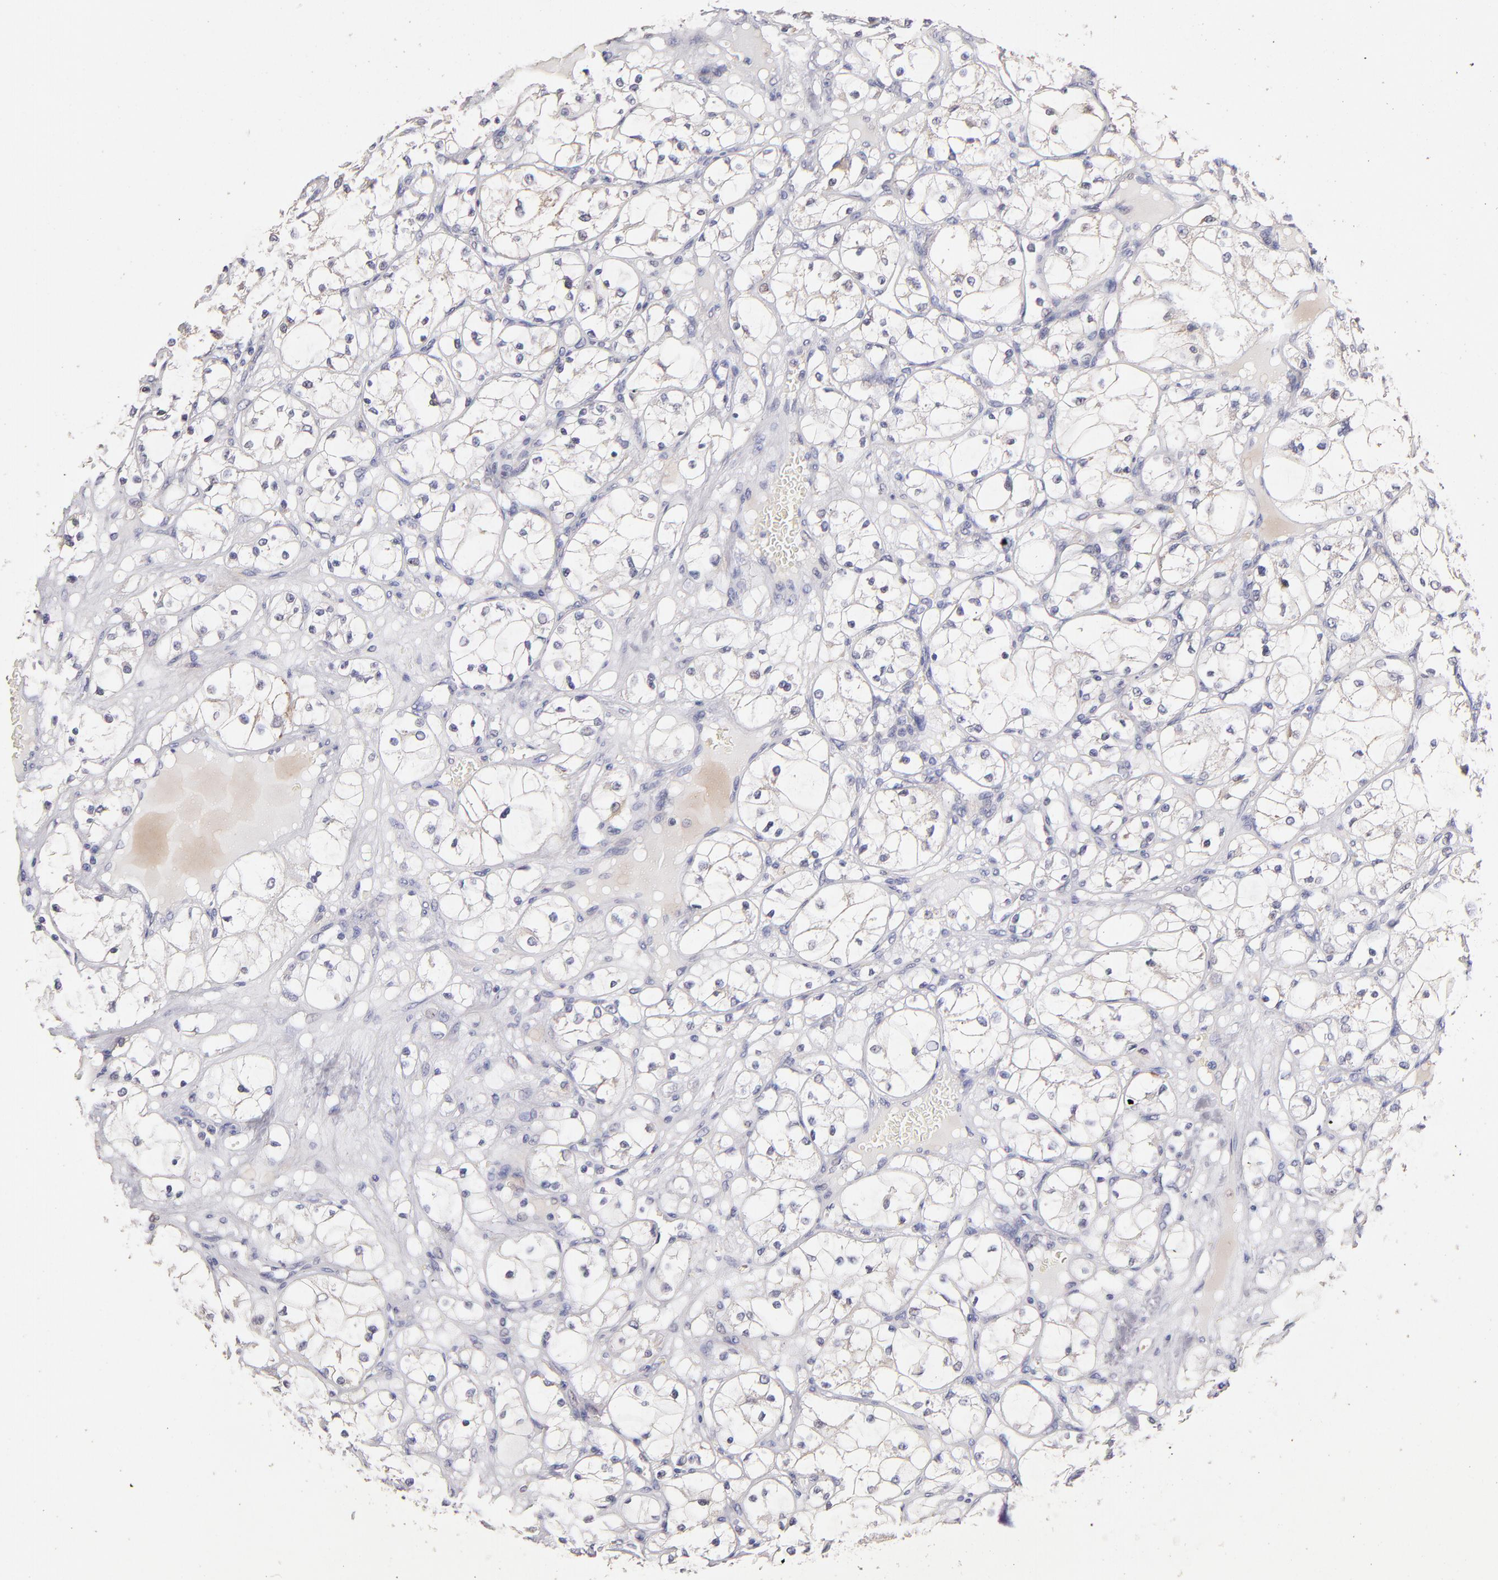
{"staining": {"intensity": "negative", "quantity": "none", "location": "none"}, "tissue": "renal cancer", "cell_type": "Tumor cells", "image_type": "cancer", "snomed": [{"axis": "morphology", "description": "Adenocarcinoma, NOS"}, {"axis": "topography", "description": "Kidney"}], "caption": "There is no significant staining in tumor cells of renal cancer. (Stains: DAB (3,3'-diaminobenzidine) IHC with hematoxylin counter stain, Microscopy: brightfield microscopy at high magnification).", "gene": "GLDC", "patient": {"sex": "male", "age": 61}}